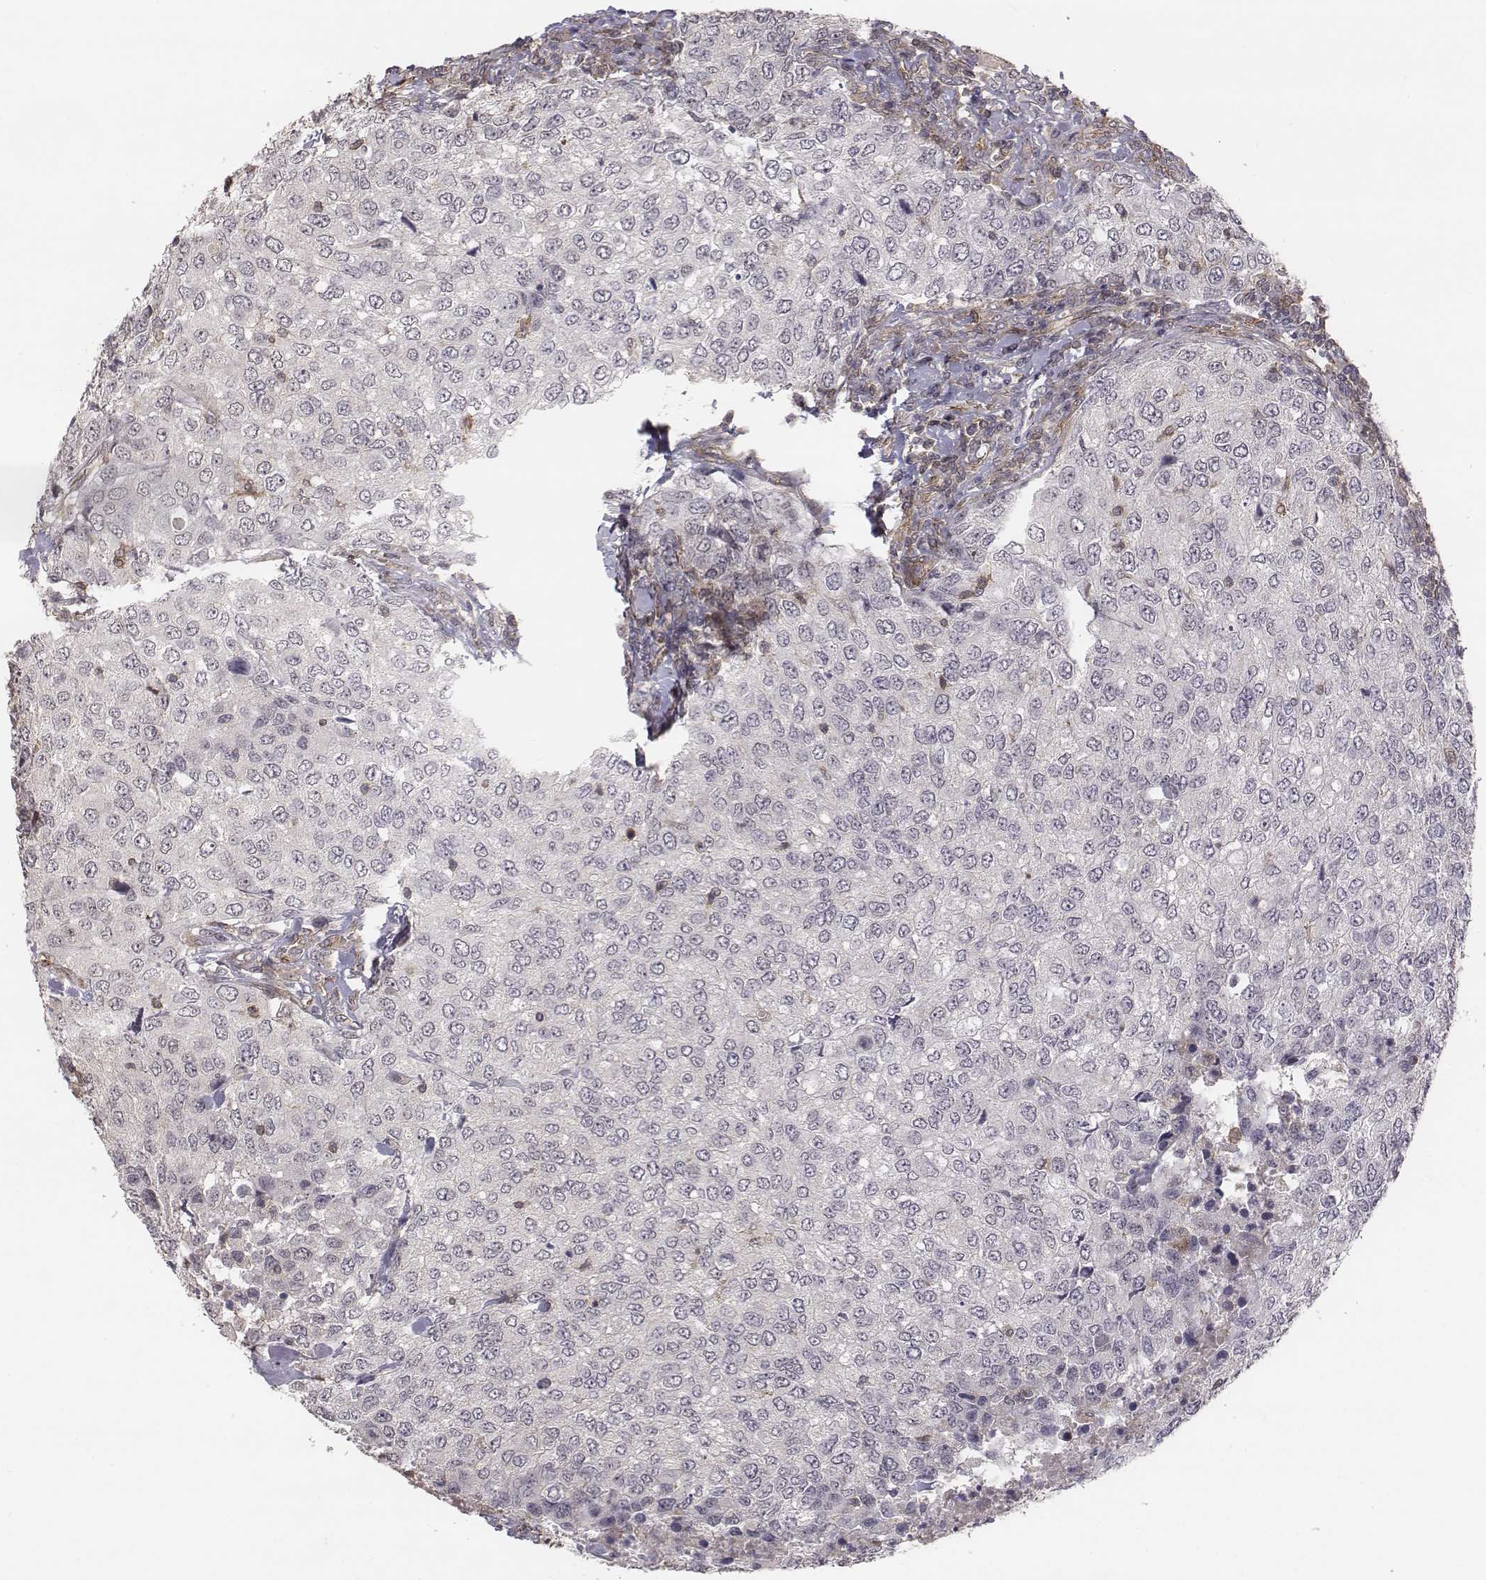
{"staining": {"intensity": "negative", "quantity": "none", "location": "none"}, "tissue": "urothelial cancer", "cell_type": "Tumor cells", "image_type": "cancer", "snomed": [{"axis": "morphology", "description": "Urothelial carcinoma, High grade"}, {"axis": "topography", "description": "Urinary bladder"}], "caption": "Tumor cells are negative for brown protein staining in urothelial cancer.", "gene": "PTPRG", "patient": {"sex": "female", "age": 78}}